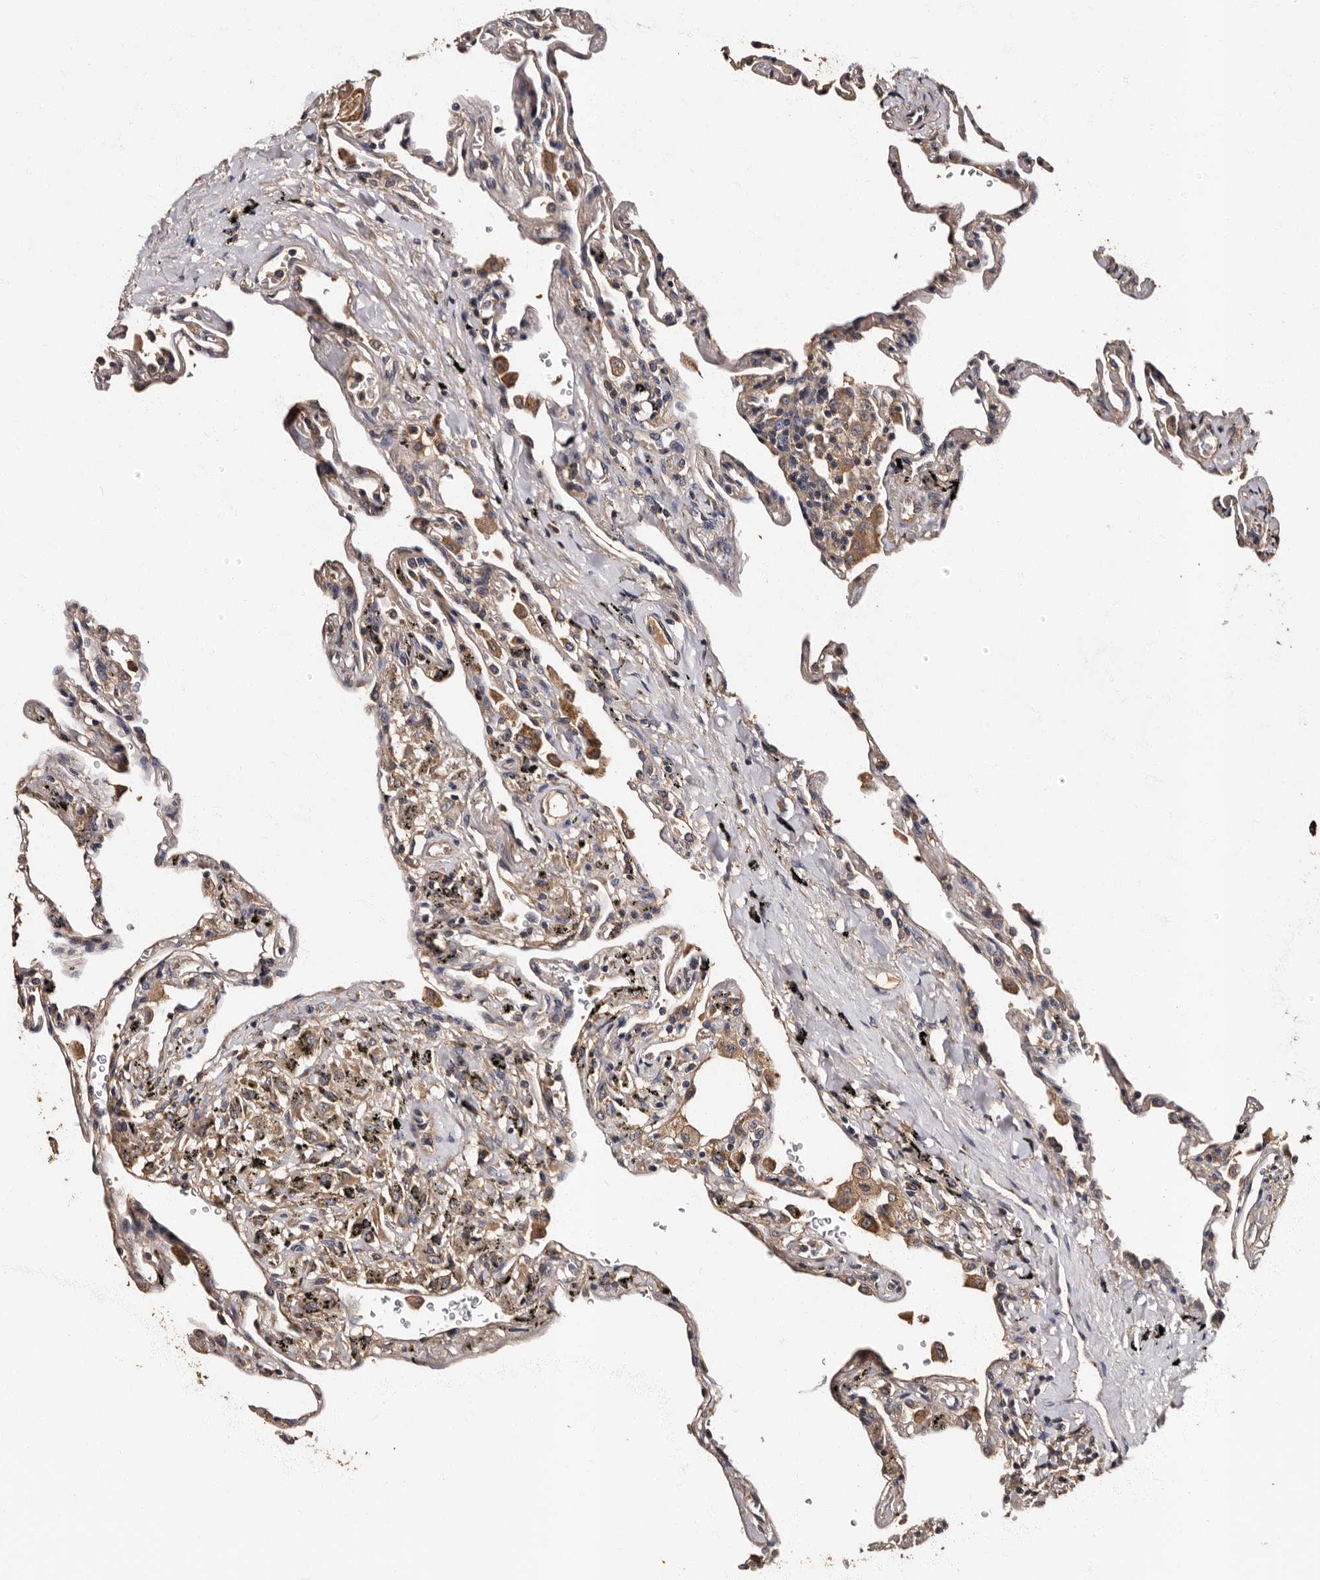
{"staining": {"intensity": "weak", "quantity": "25%-75%", "location": "cytoplasmic/membranous"}, "tissue": "lung", "cell_type": "Alveolar cells", "image_type": "normal", "snomed": [{"axis": "morphology", "description": "Normal tissue, NOS"}, {"axis": "topography", "description": "Lung"}], "caption": "The immunohistochemical stain labels weak cytoplasmic/membranous staining in alveolar cells of normal lung. The protein of interest is shown in brown color, while the nuclei are stained blue.", "gene": "ADCK5", "patient": {"sex": "male", "age": 59}}